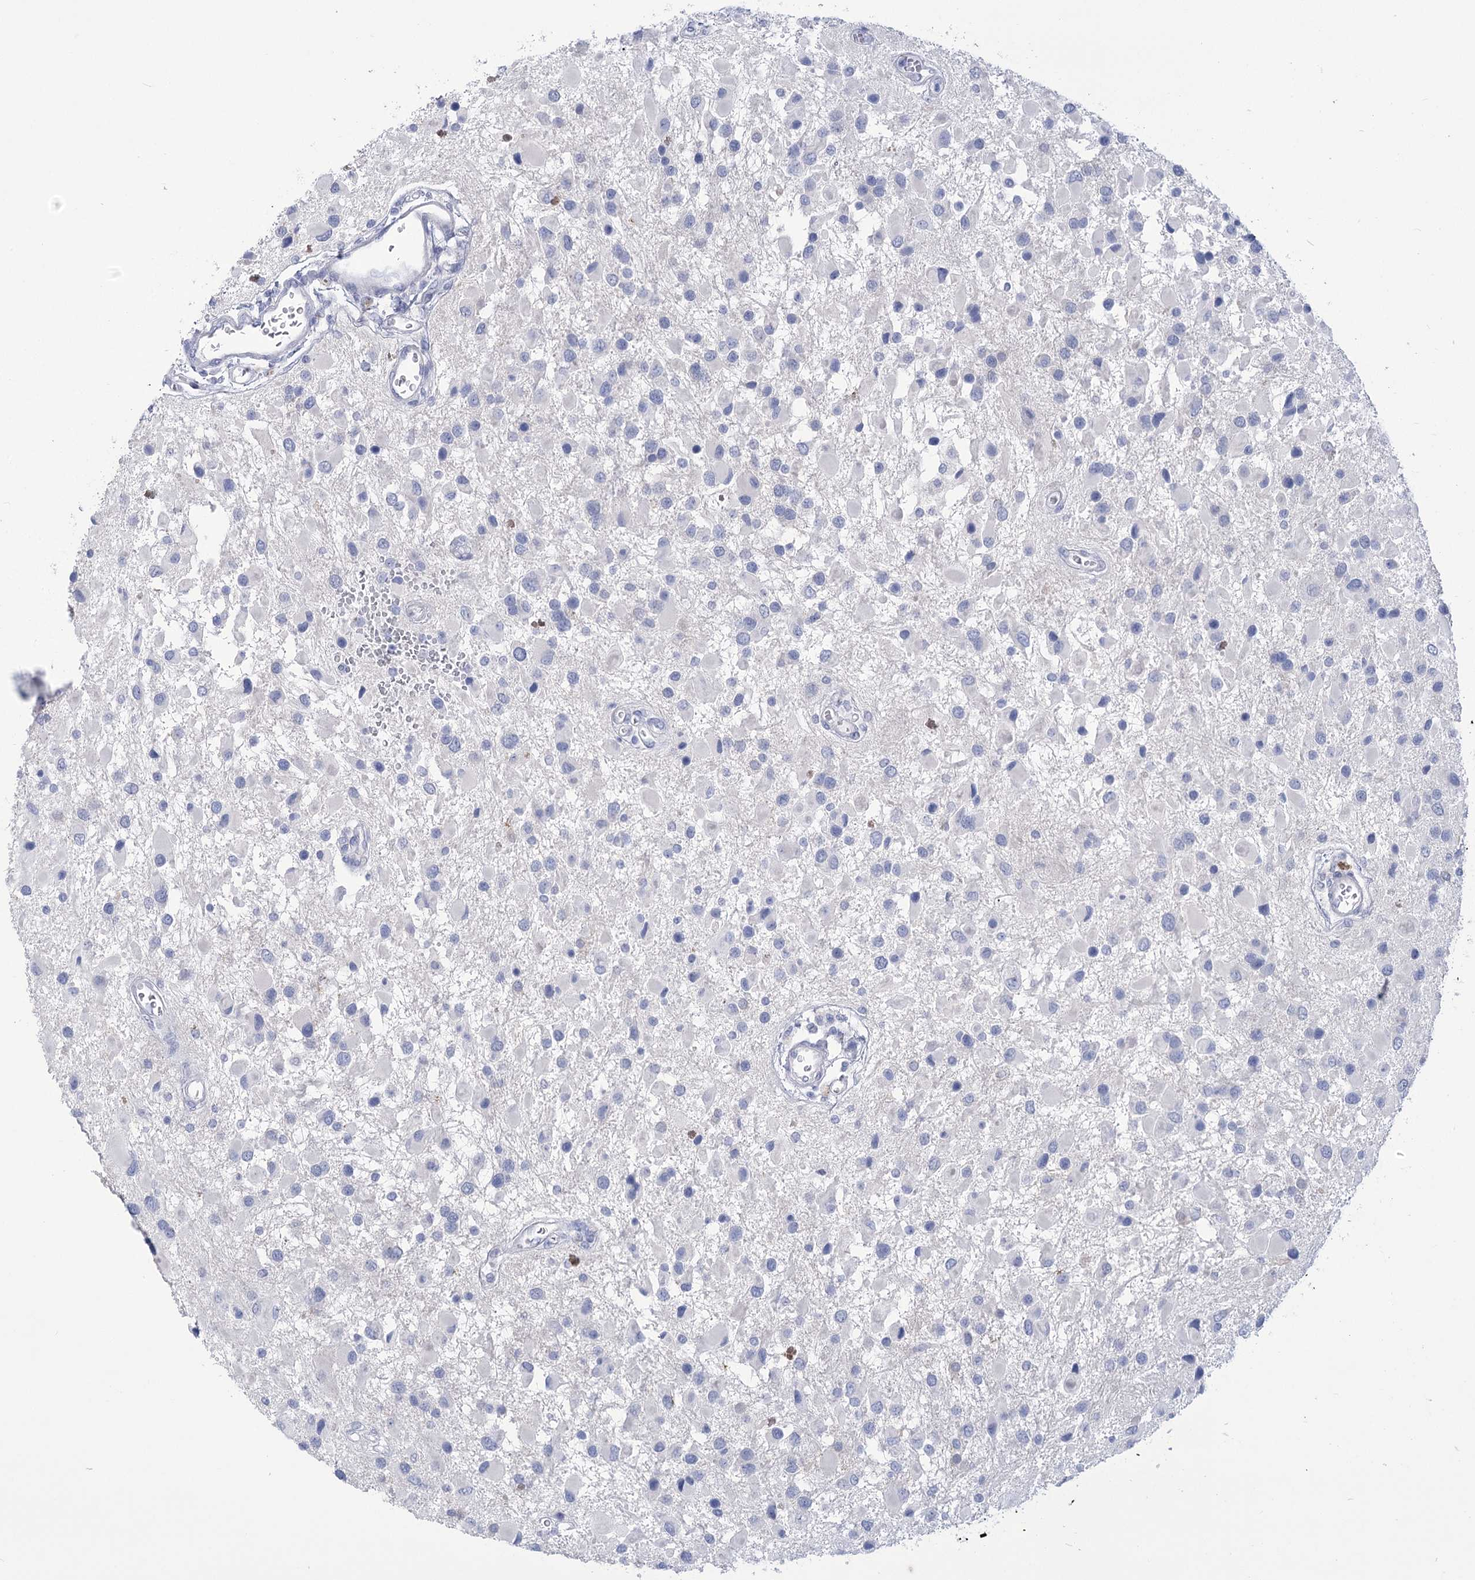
{"staining": {"intensity": "negative", "quantity": "none", "location": "none"}, "tissue": "glioma", "cell_type": "Tumor cells", "image_type": "cancer", "snomed": [{"axis": "morphology", "description": "Glioma, malignant, High grade"}, {"axis": "topography", "description": "Brain"}], "caption": "Protein analysis of glioma demonstrates no significant positivity in tumor cells. The staining was performed using DAB (3,3'-diaminobenzidine) to visualize the protein expression in brown, while the nuclei were stained in blue with hematoxylin (Magnification: 20x).", "gene": "PBLD", "patient": {"sex": "male", "age": 53}}